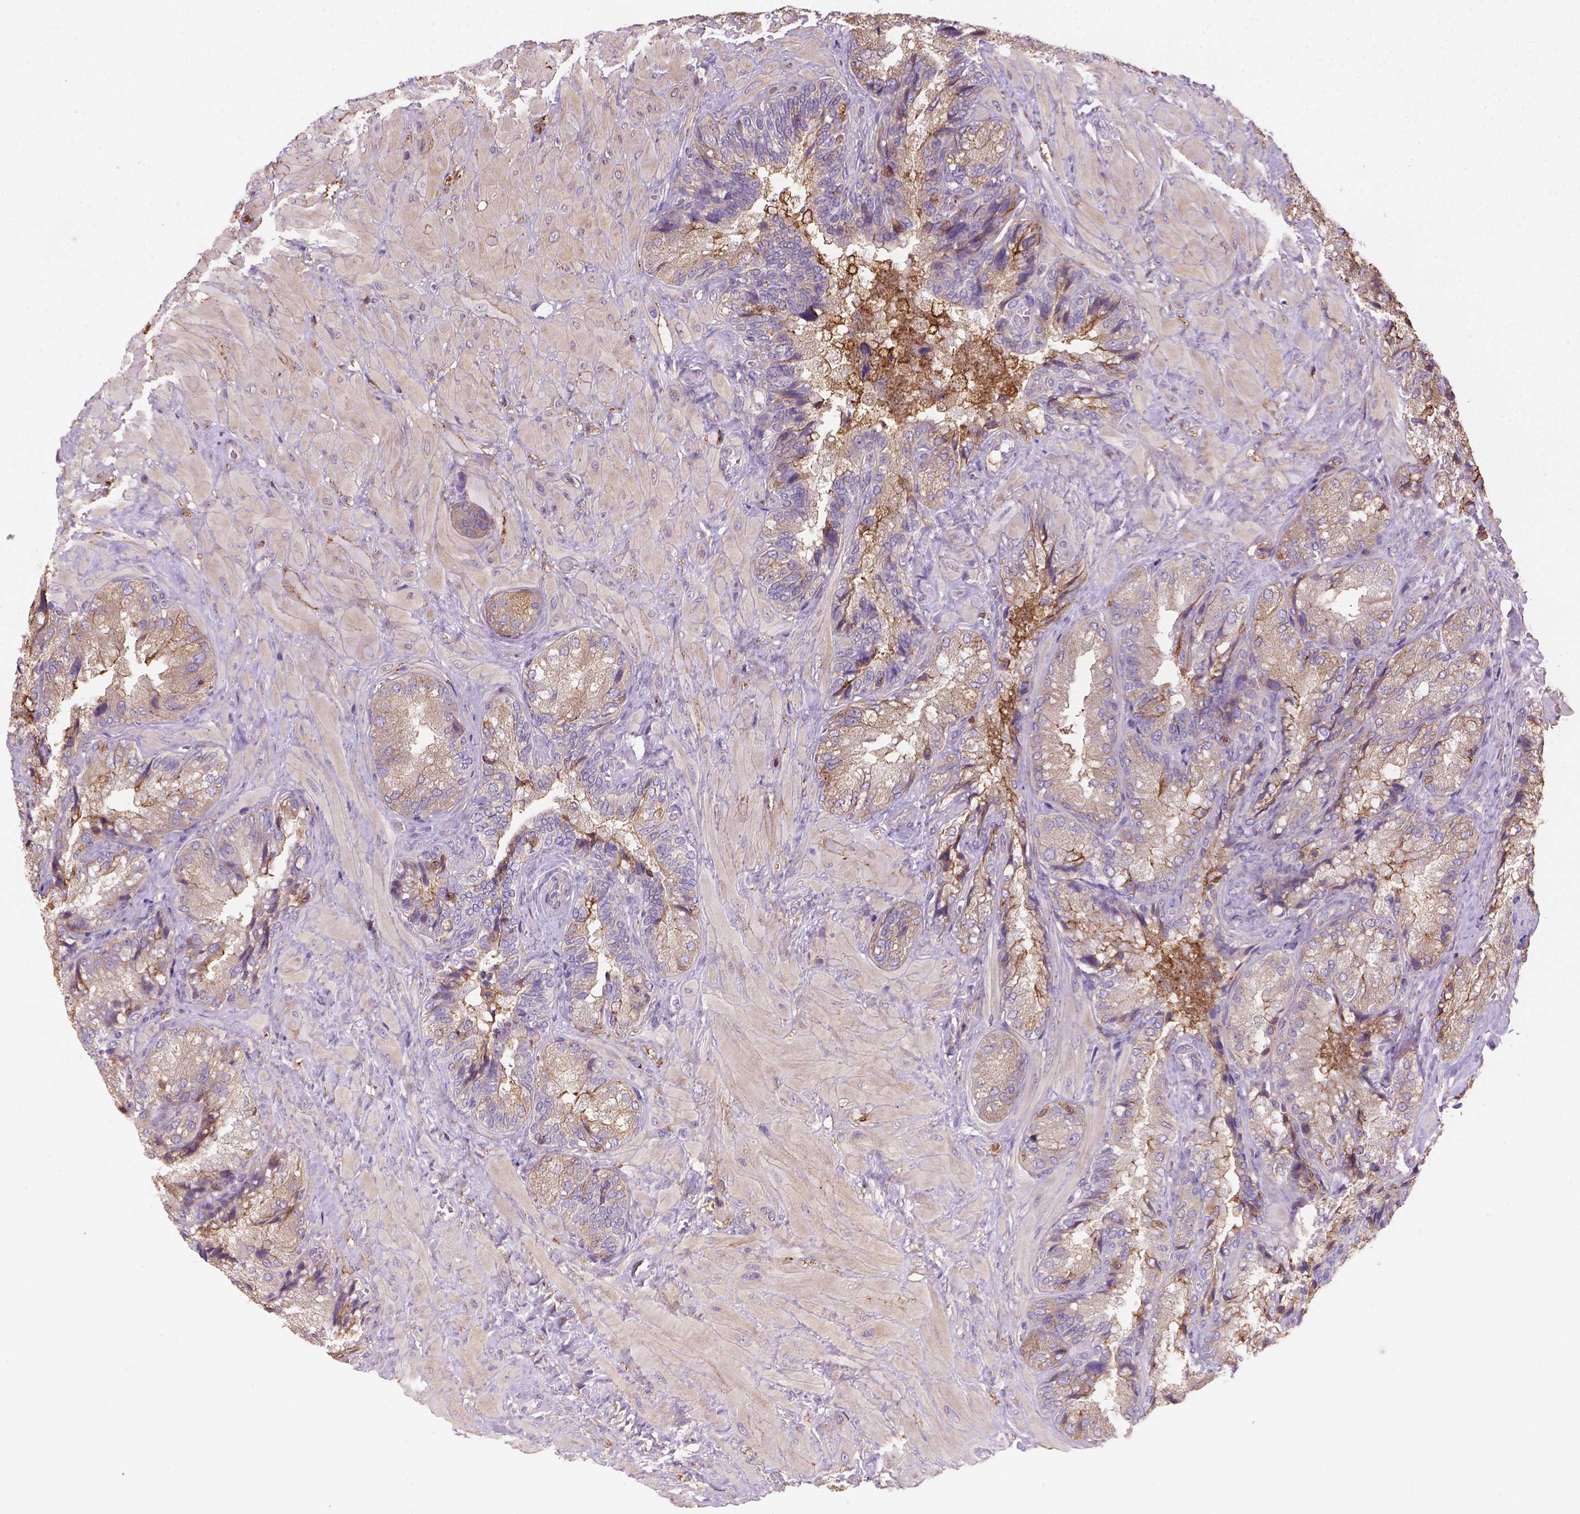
{"staining": {"intensity": "weak", "quantity": ">75%", "location": "cytoplasmic/membranous"}, "tissue": "seminal vesicle", "cell_type": "Glandular cells", "image_type": "normal", "snomed": [{"axis": "morphology", "description": "Normal tissue, NOS"}, {"axis": "topography", "description": "Seminal veicle"}], "caption": "Immunohistochemistry of unremarkable seminal vesicle demonstrates low levels of weak cytoplasmic/membranous positivity in about >75% of glandular cells.", "gene": "GPRC5D", "patient": {"sex": "male", "age": 57}}